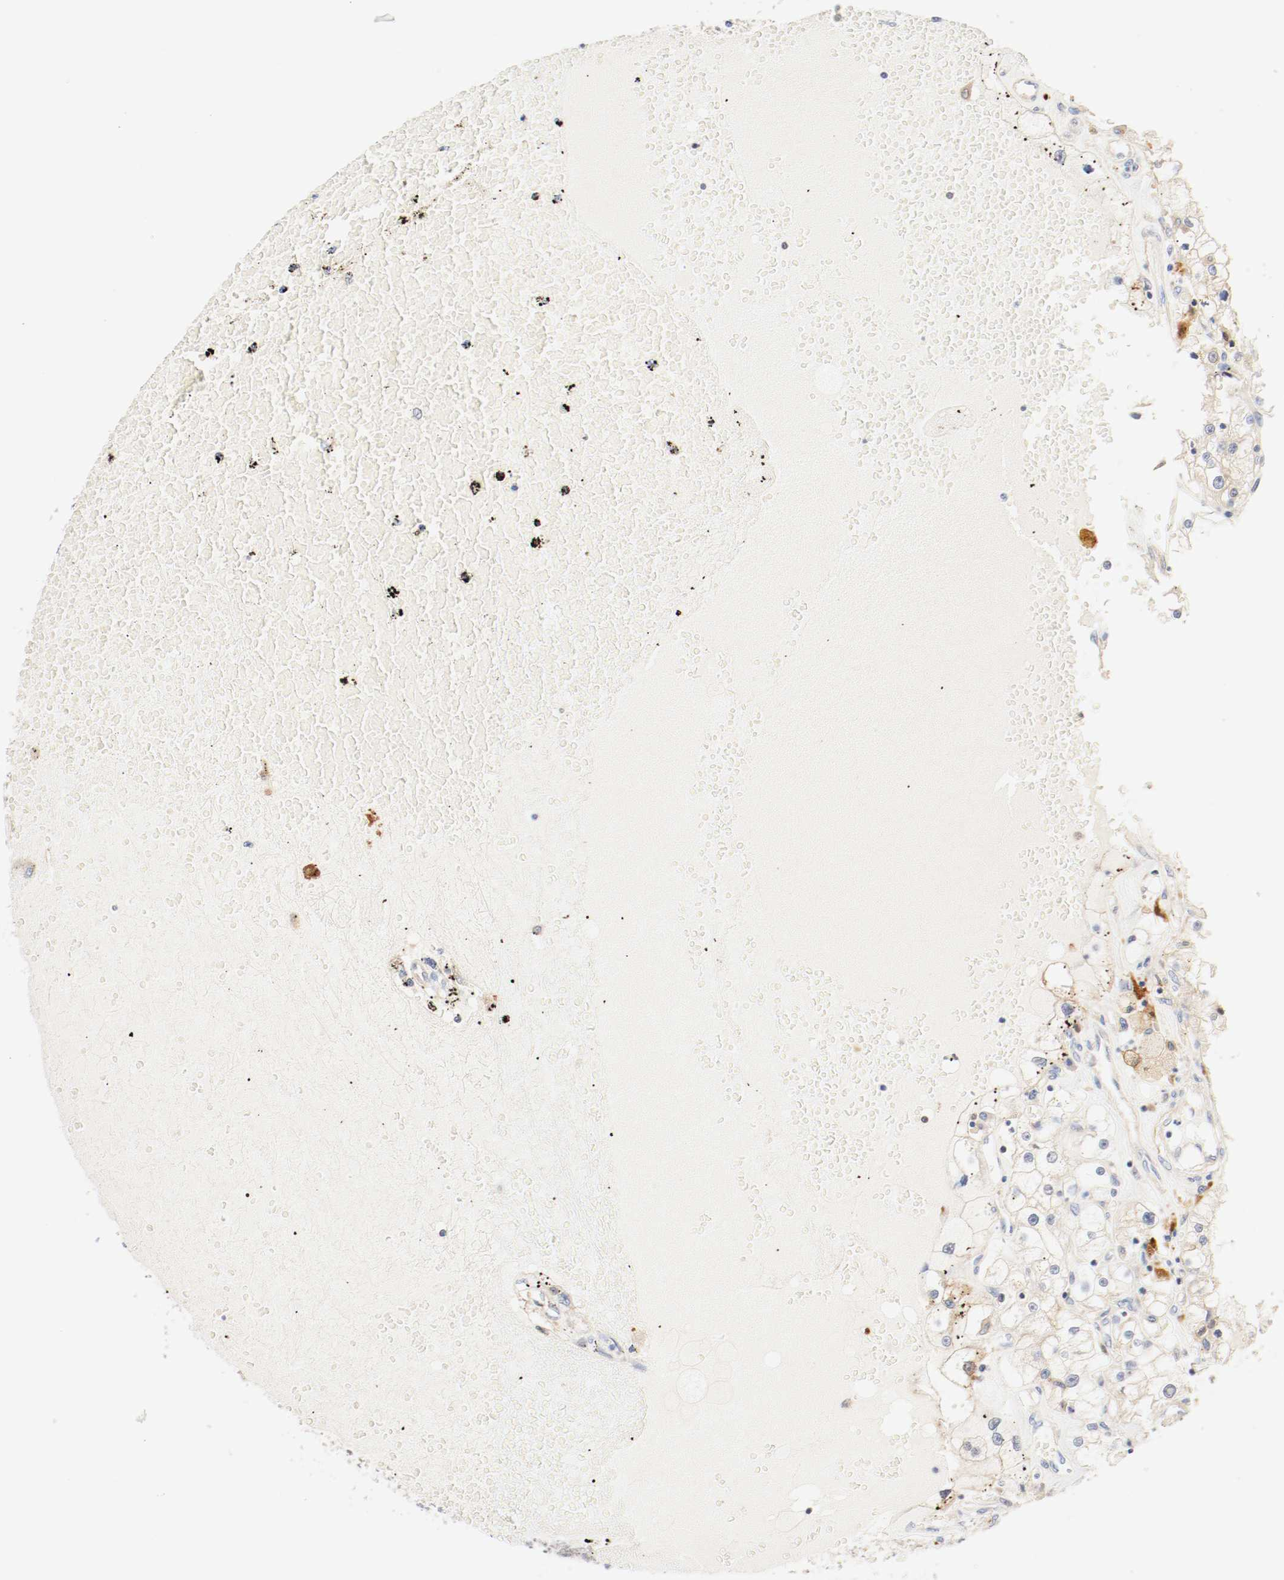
{"staining": {"intensity": "weak", "quantity": "25%-75%", "location": "cytoplasmic/membranous"}, "tissue": "renal cancer", "cell_type": "Tumor cells", "image_type": "cancer", "snomed": [{"axis": "morphology", "description": "Adenocarcinoma, NOS"}, {"axis": "topography", "description": "Kidney"}], "caption": "Immunohistochemistry (IHC) (DAB) staining of human adenocarcinoma (renal) shows weak cytoplasmic/membranous protein expression in approximately 25%-75% of tumor cells. (brown staining indicates protein expression, while blue staining denotes nuclei).", "gene": "GIT1", "patient": {"sex": "male", "age": 56}}